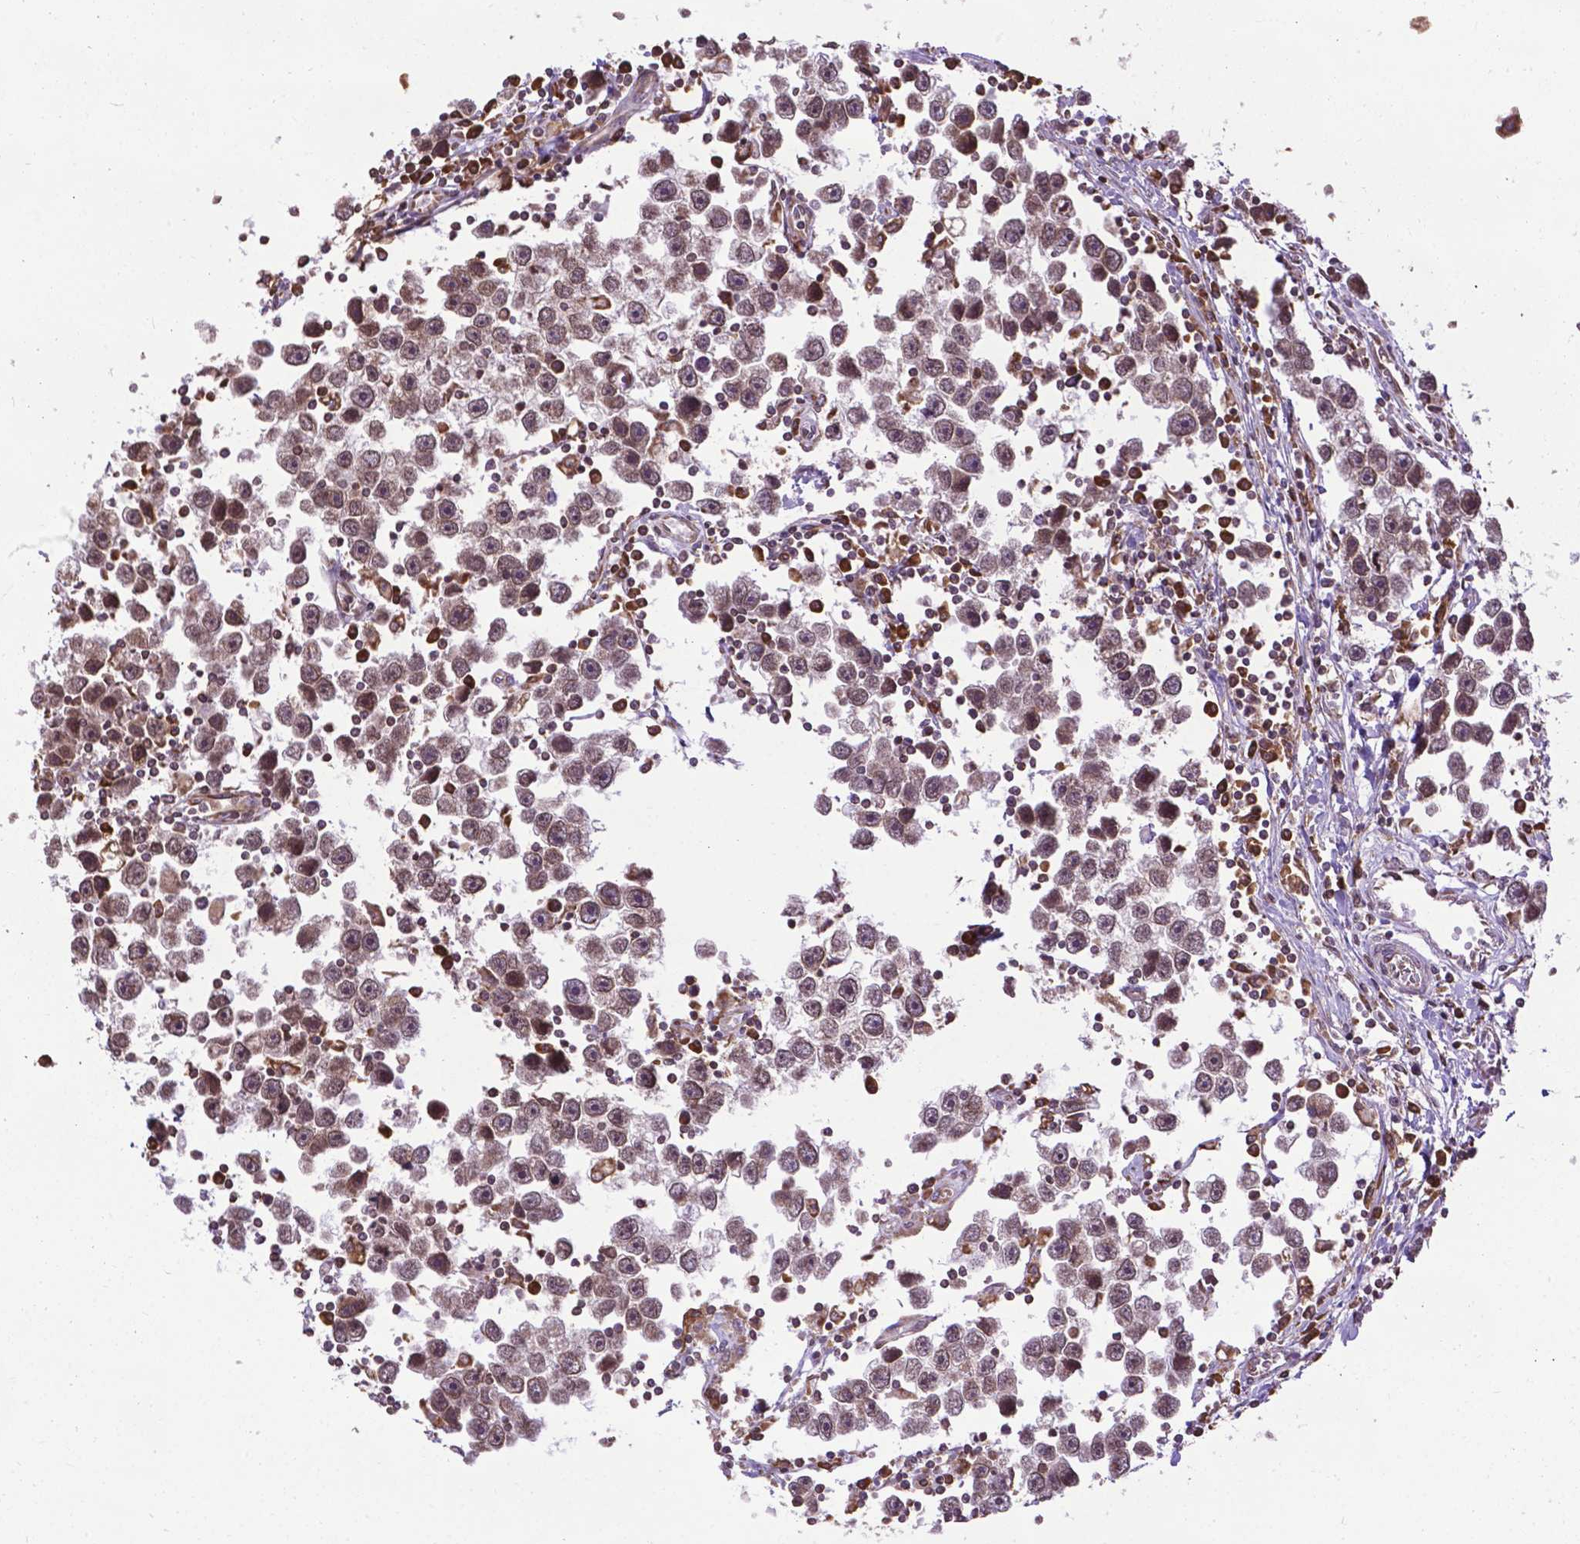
{"staining": {"intensity": "moderate", "quantity": ">75%", "location": "nuclear"}, "tissue": "testis cancer", "cell_type": "Tumor cells", "image_type": "cancer", "snomed": [{"axis": "morphology", "description": "Seminoma, NOS"}, {"axis": "topography", "description": "Testis"}], "caption": "Testis seminoma stained with immunohistochemistry shows moderate nuclear positivity in approximately >75% of tumor cells.", "gene": "GANAB", "patient": {"sex": "male", "age": 30}}